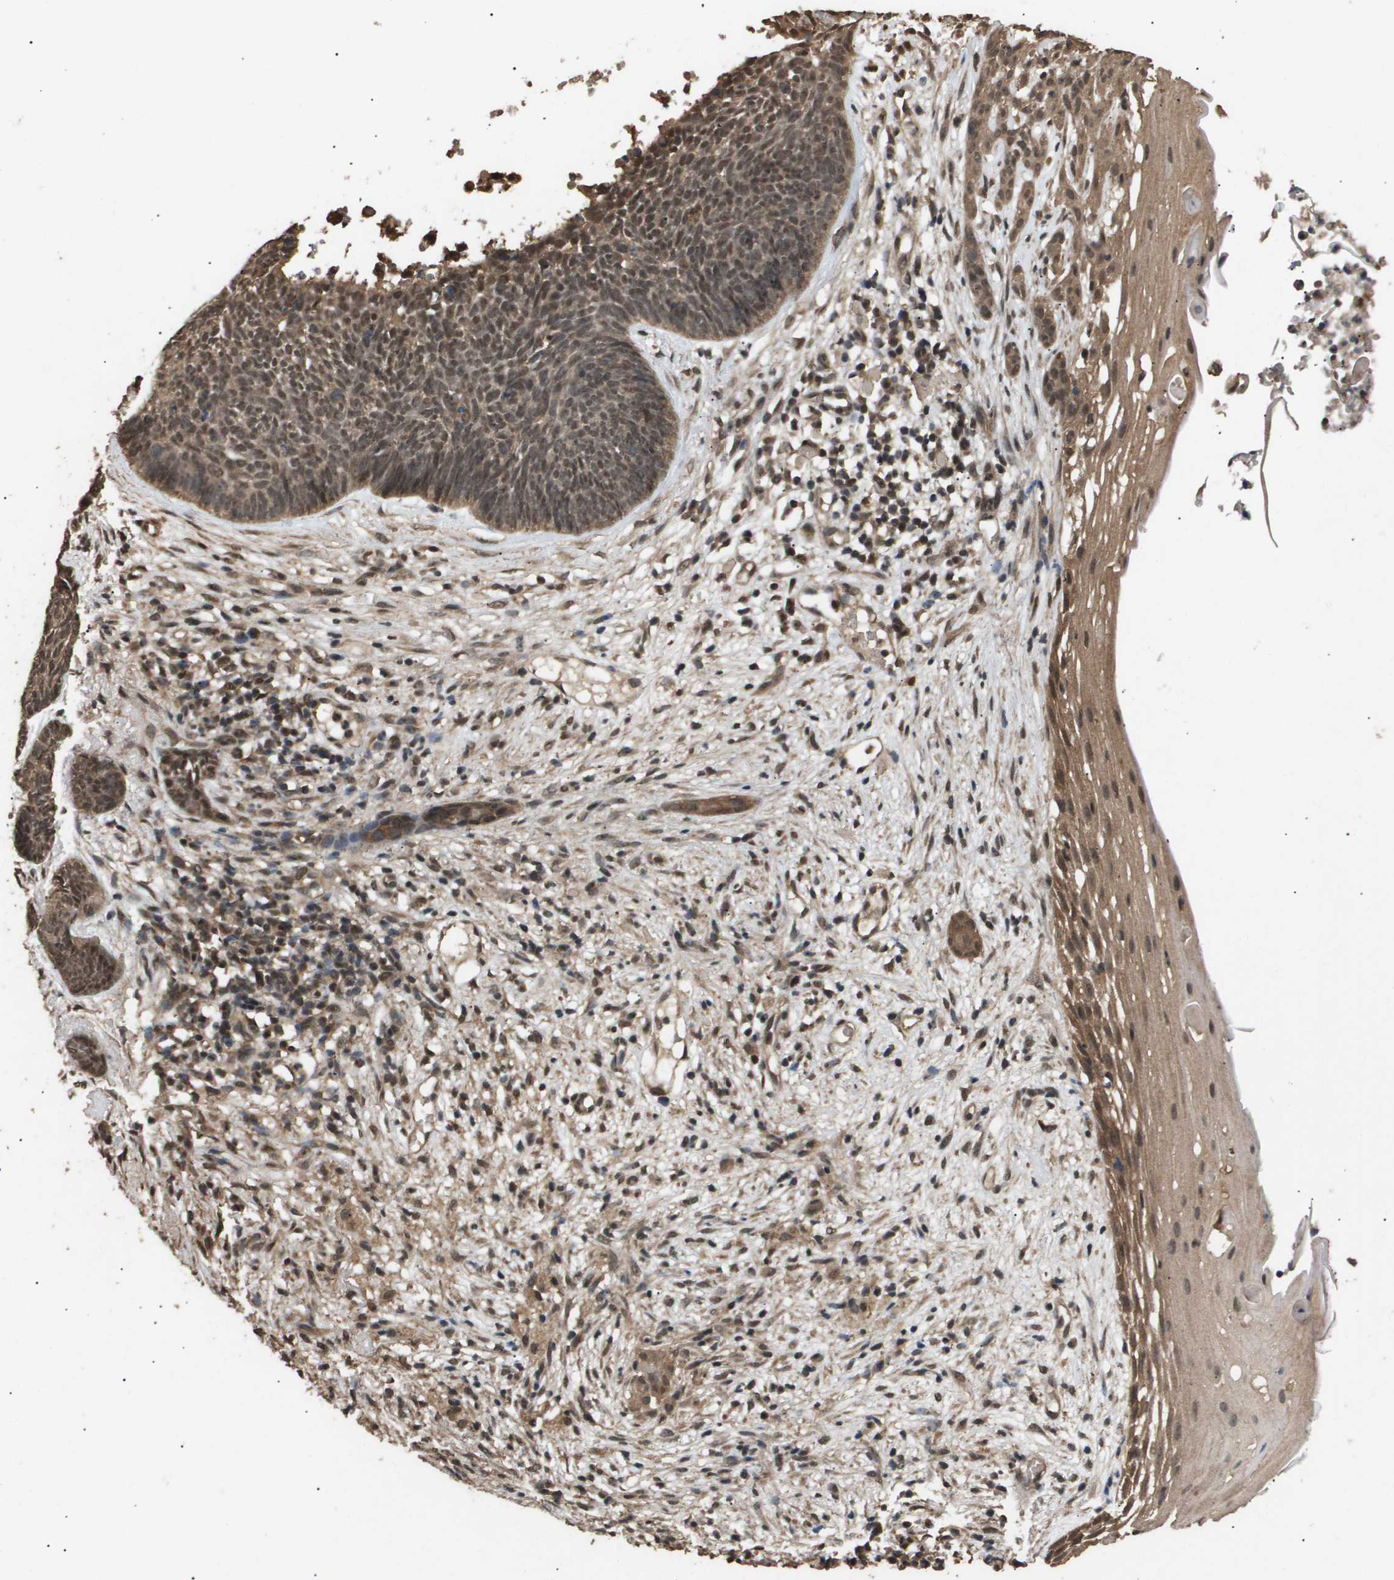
{"staining": {"intensity": "moderate", "quantity": ">75%", "location": "cytoplasmic/membranous,nuclear"}, "tissue": "skin cancer", "cell_type": "Tumor cells", "image_type": "cancer", "snomed": [{"axis": "morphology", "description": "Basal cell carcinoma"}, {"axis": "topography", "description": "Skin"}], "caption": "Protein staining demonstrates moderate cytoplasmic/membranous and nuclear staining in approximately >75% of tumor cells in skin cancer.", "gene": "ING1", "patient": {"sex": "female", "age": 70}}